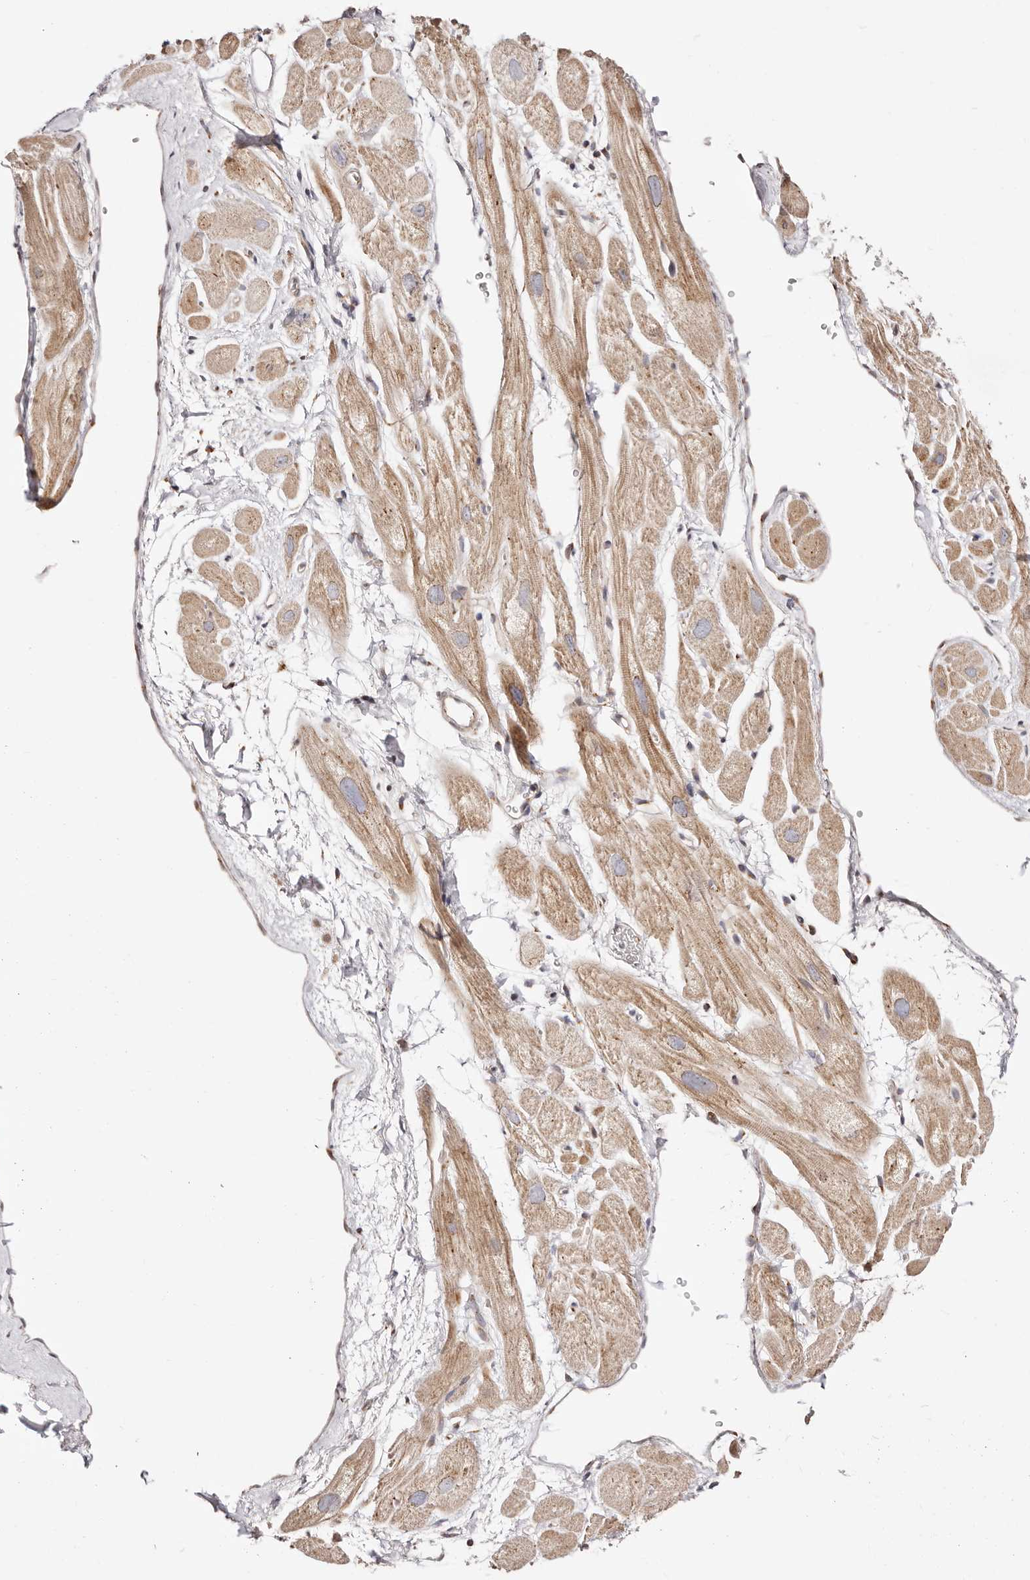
{"staining": {"intensity": "moderate", "quantity": ">75%", "location": "cytoplasmic/membranous"}, "tissue": "heart muscle", "cell_type": "Cardiomyocytes", "image_type": "normal", "snomed": [{"axis": "morphology", "description": "Normal tissue, NOS"}, {"axis": "topography", "description": "Heart"}], "caption": "An IHC histopathology image of benign tissue is shown. Protein staining in brown labels moderate cytoplasmic/membranous positivity in heart muscle within cardiomyocytes. (IHC, brightfield microscopy, high magnification).", "gene": "MAPK6", "patient": {"sex": "male", "age": 49}}